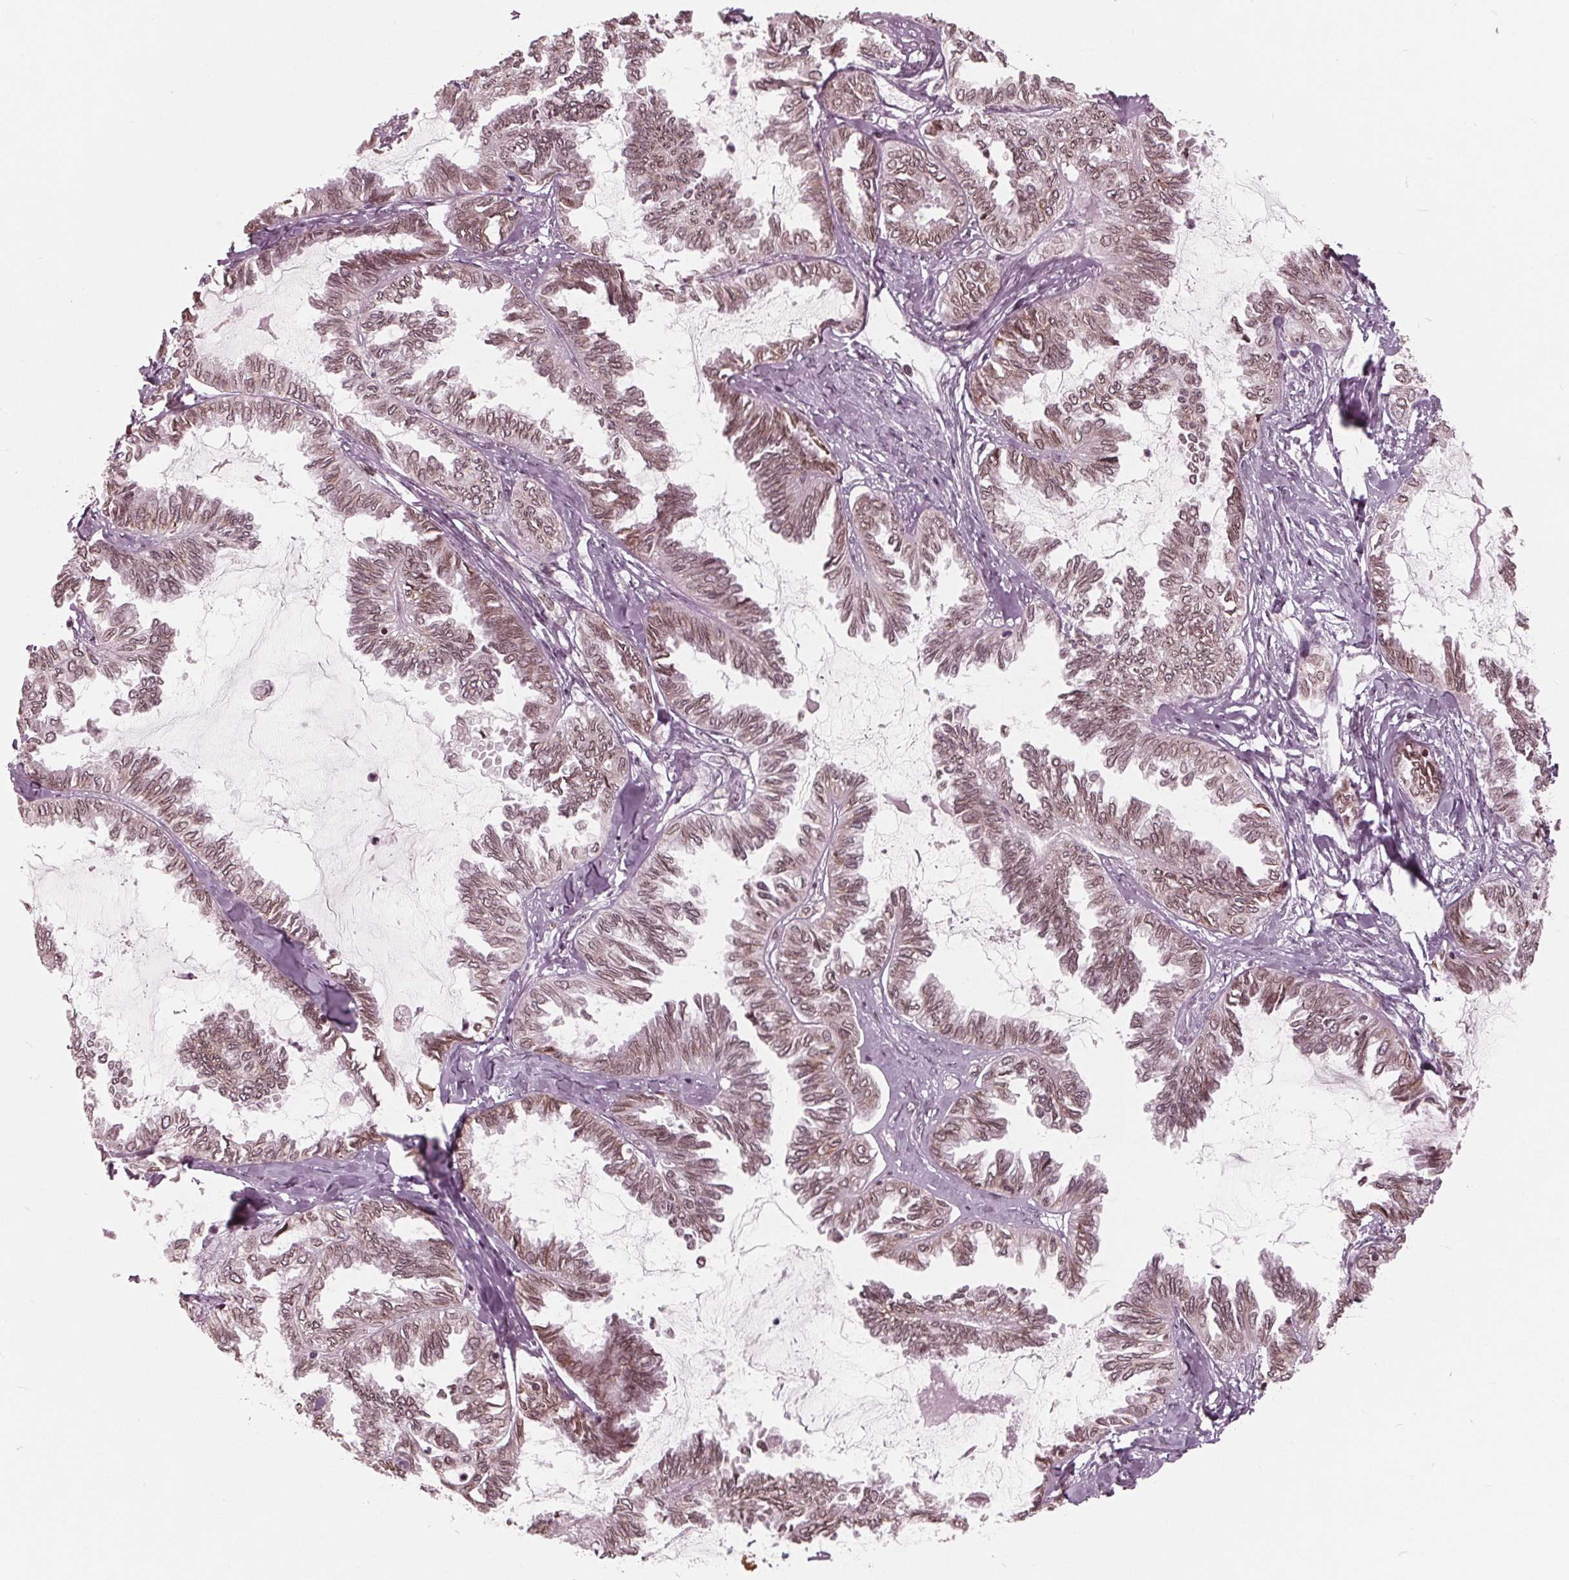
{"staining": {"intensity": "moderate", "quantity": ">75%", "location": "cytoplasmic/membranous,nuclear"}, "tissue": "ovarian cancer", "cell_type": "Tumor cells", "image_type": "cancer", "snomed": [{"axis": "morphology", "description": "Carcinoma, endometroid"}, {"axis": "topography", "description": "Ovary"}], "caption": "Human endometroid carcinoma (ovarian) stained with a brown dye reveals moderate cytoplasmic/membranous and nuclear positive positivity in approximately >75% of tumor cells.", "gene": "NUP210", "patient": {"sex": "female", "age": 70}}